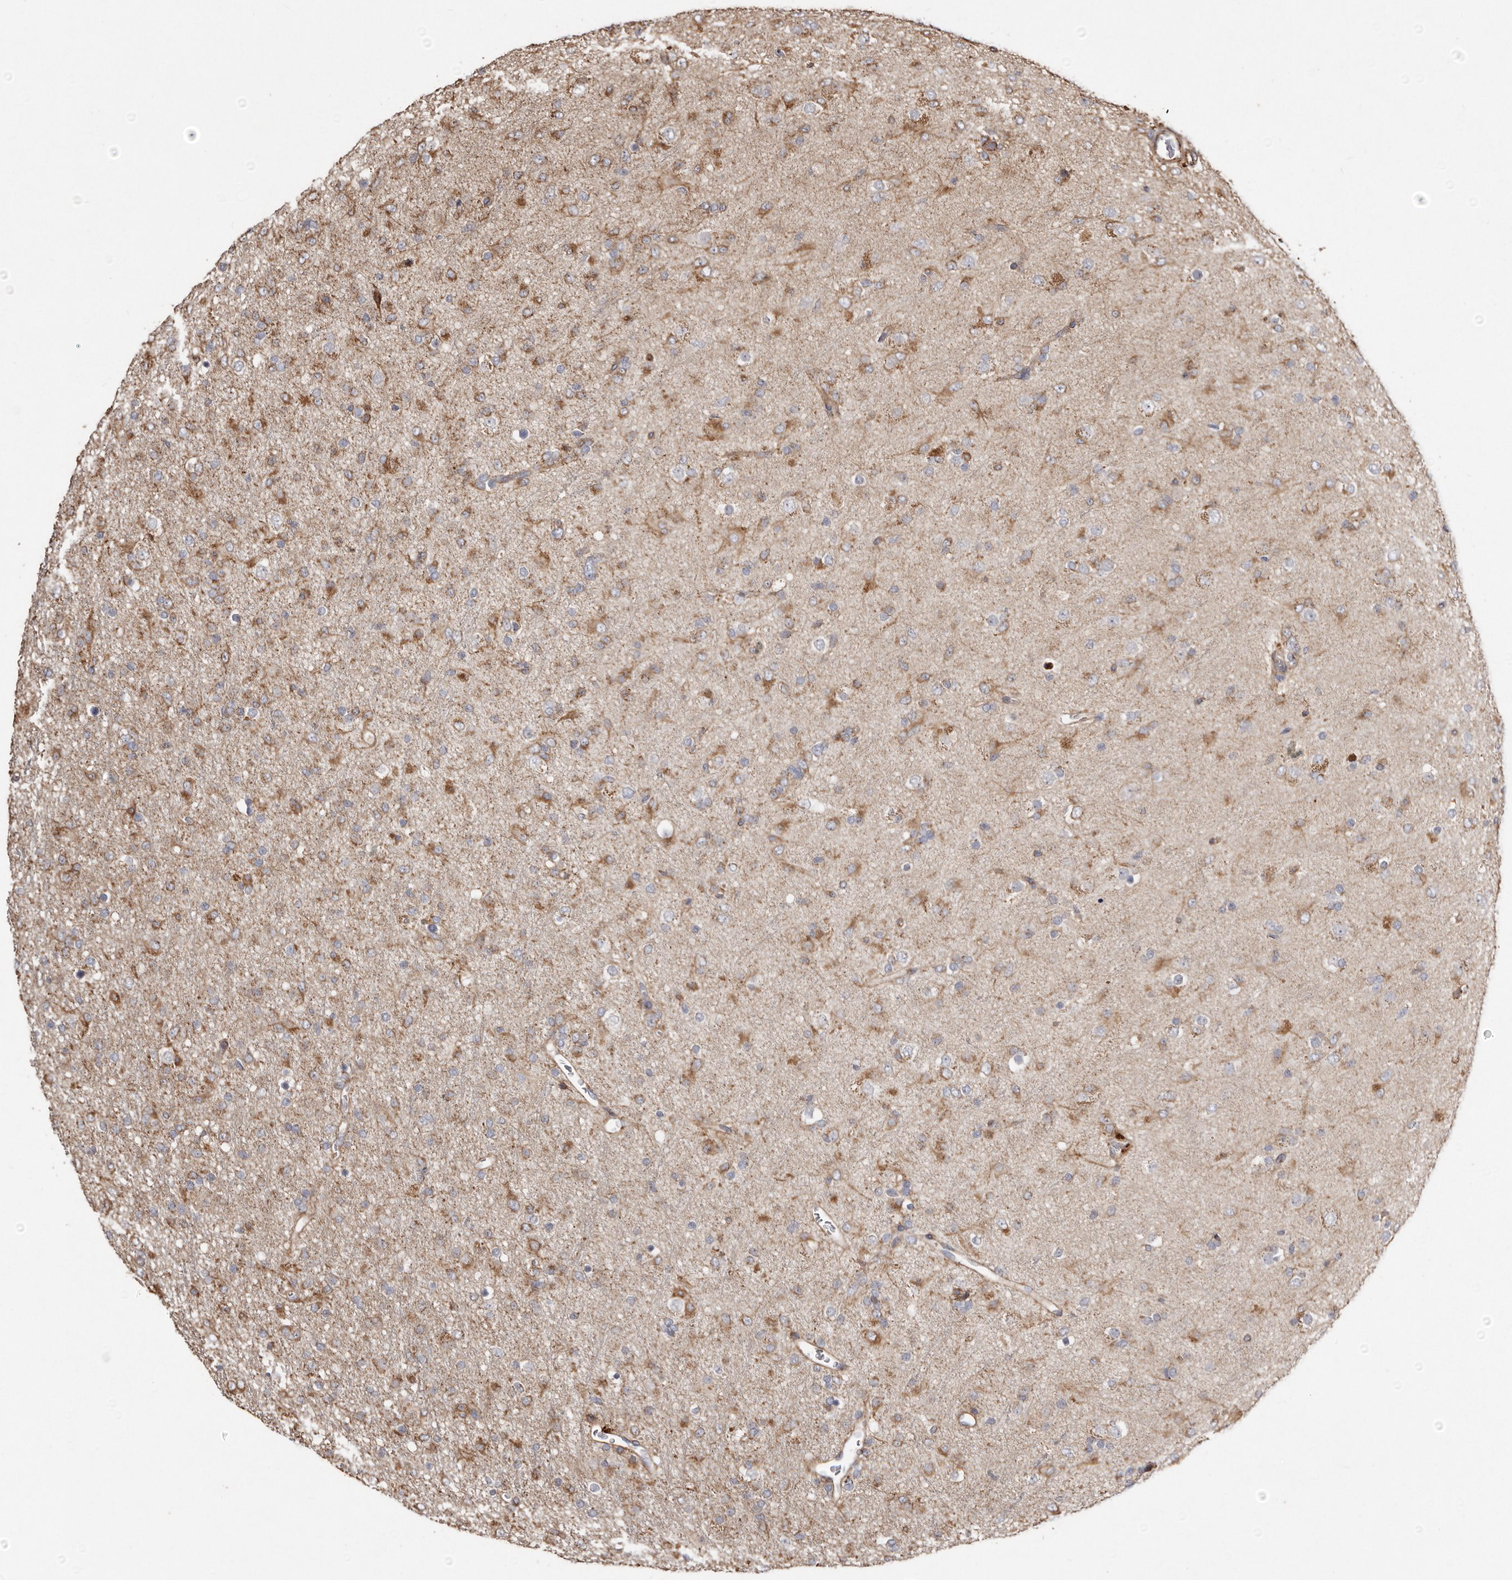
{"staining": {"intensity": "moderate", "quantity": ">75%", "location": "cytoplasmic/membranous"}, "tissue": "glioma", "cell_type": "Tumor cells", "image_type": "cancer", "snomed": [{"axis": "morphology", "description": "Glioma, malignant, Low grade"}, {"axis": "topography", "description": "Brain"}], "caption": "High-magnification brightfield microscopy of low-grade glioma (malignant) stained with DAB (3,3'-diaminobenzidine) (brown) and counterstained with hematoxylin (blue). tumor cells exhibit moderate cytoplasmic/membranous positivity is present in about>75% of cells. (Brightfield microscopy of DAB IHC at high magnification).", "gene": "MACC1", "patient": {"sex": "male", "age": 65}}